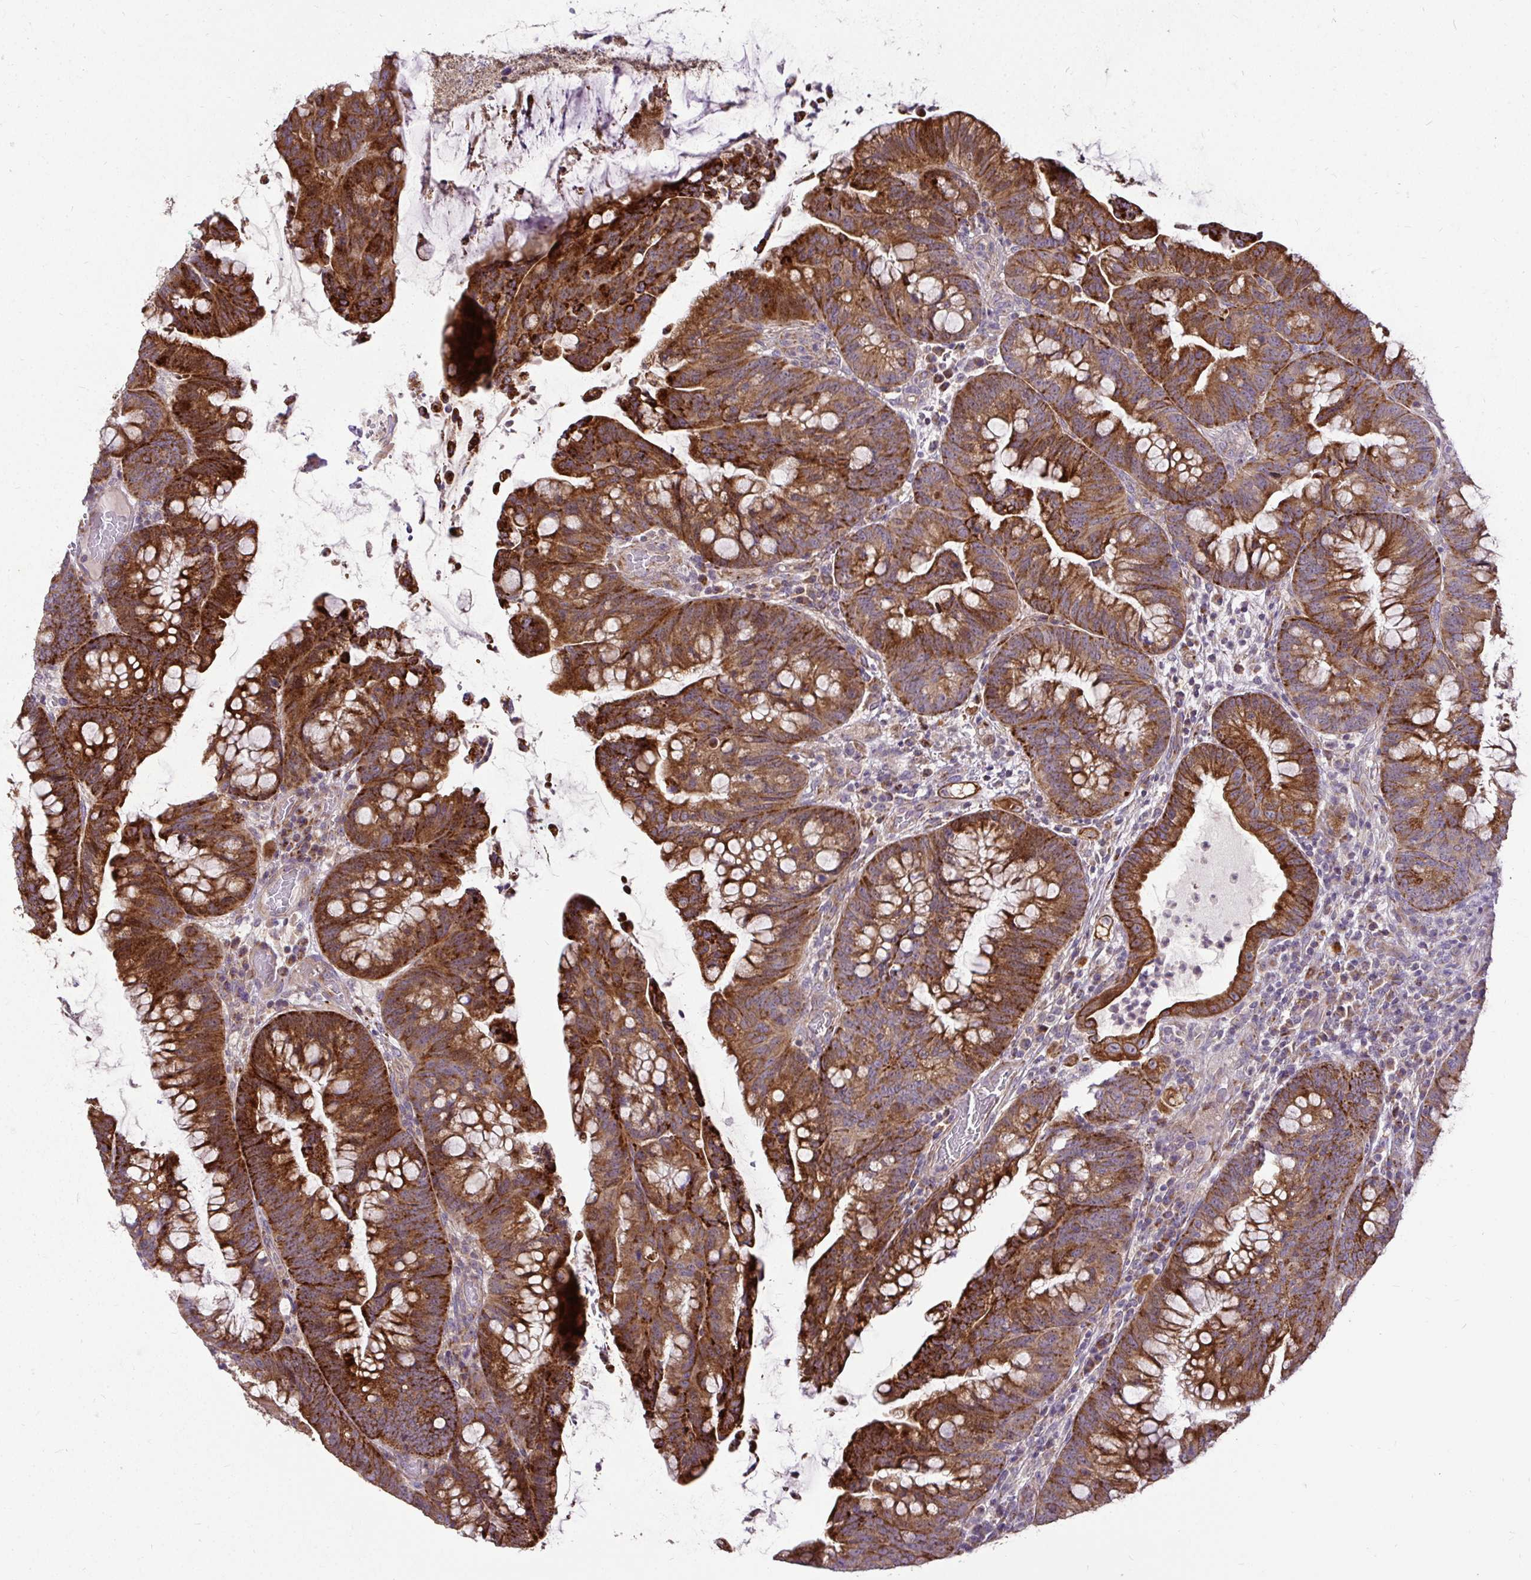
{"staining": {"intensity": "strong", "quantity": ">75%", "location": "cytoplasmic/membranous"}, "tissue": "colorectal cancer", "cell_type": "Tumor cells", "image_type": "cancer", "snomed": [{"axis": "morphology", "description": "Adenocarcinoma, NOS"}, {"axis": "topography", "description": "Colon"}], "caption": "A high amount of strong cytoplasmic/membranous expression is present in approximately >75% of tumor cells in colorectal cancer tissue.", "gene": "STRIP1", "patient": {"sex": "male", "age": 62}}